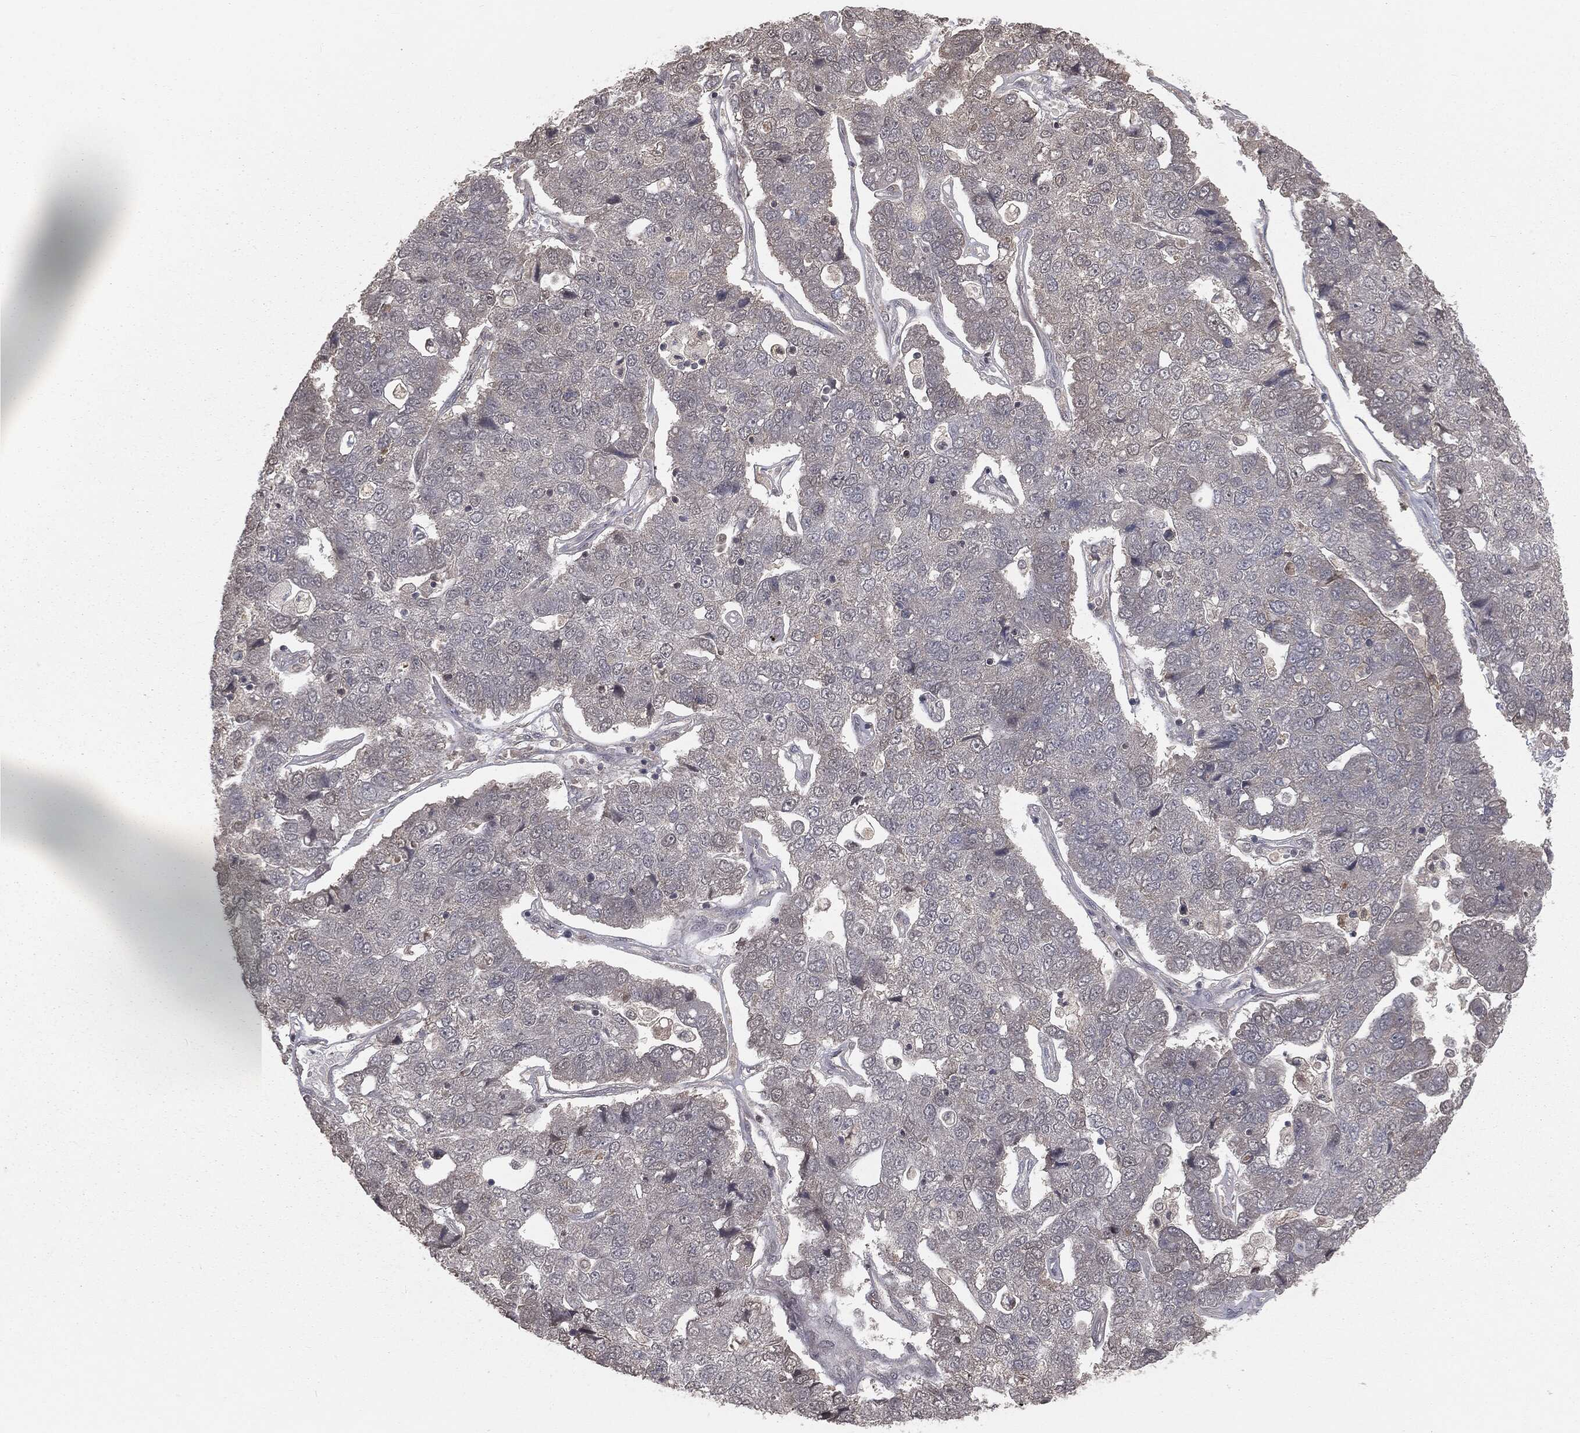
{"staining": {"intensity": "negative", "quantity": "none", "location": "none"}, "tissue": "pancreatic cancer", "cell_type": "Tumor cells", "image_type": "cancer", "snomed": [{"axis": "morphology", "description": "Adenocarcinoma, NOS"}, {"axis": "topography", "description": "Pancreas"}], "caption": "Immunohistochemistry image of human pancreatic cancer stained for a protein (brown), which shows no expression in tumor cells.", "gene": "FBXO7", "patient": {"sex": "female", "age": 61}}